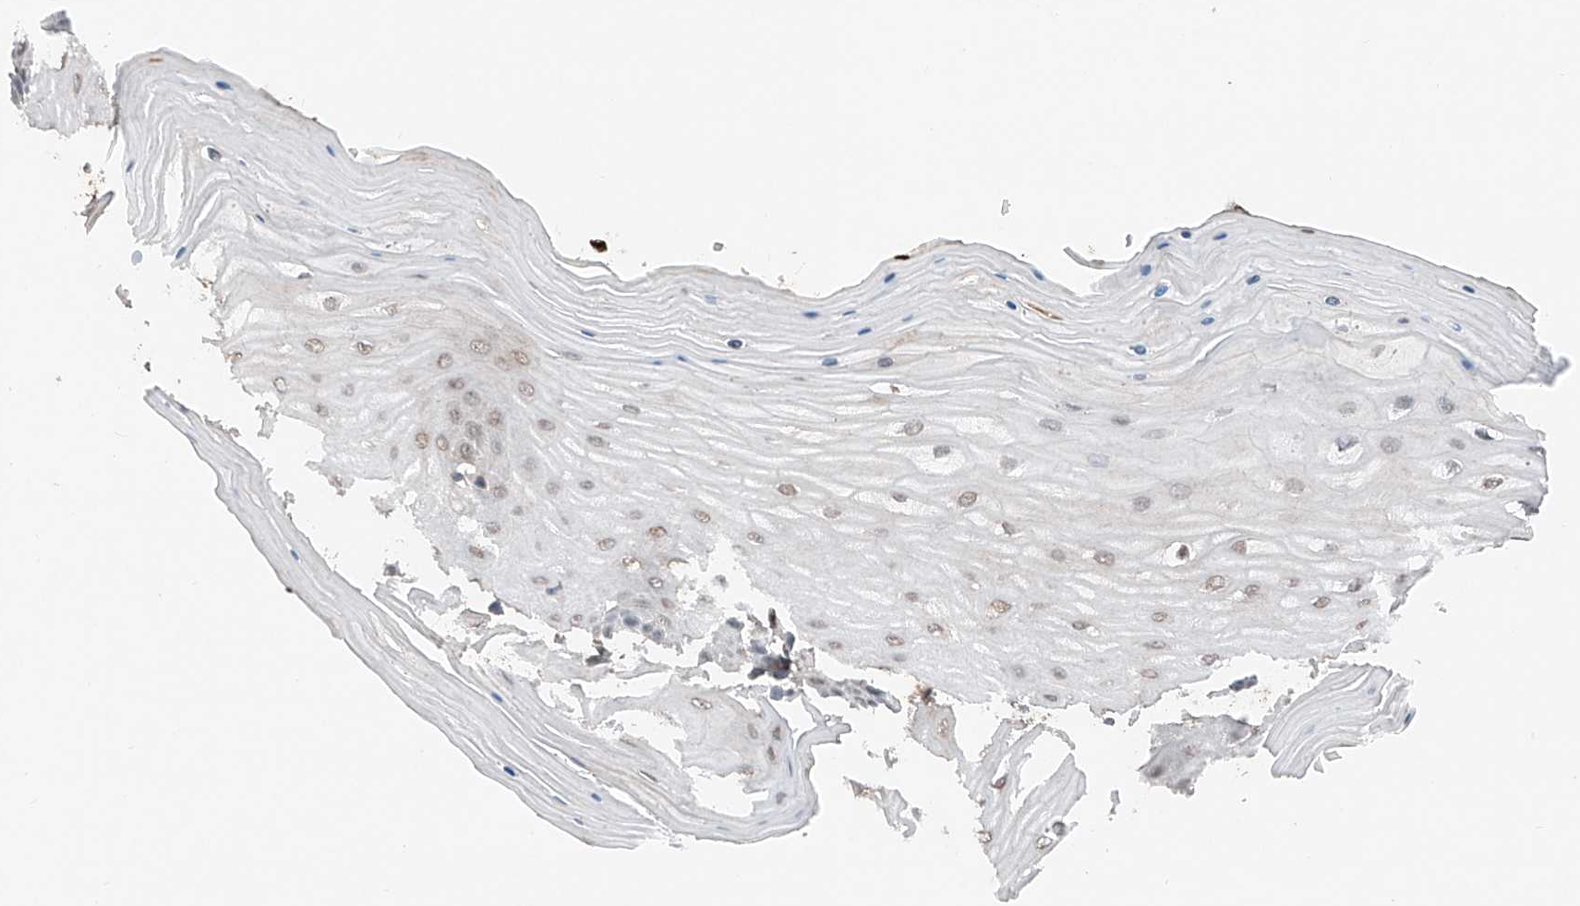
{"staining": {"intensity": "weak", "quantity": "25%-75%", "location": "cytoplasmic/membranous,nuclear"}, "tissue": "cervix", "cell_type": "Glandular cells", "image_type": "normal", "snomed": [{"axis": "morphology", "description": "Normal tissue, NOS"}, {"axis": "topography", "description": "Cervix"}], "caption": "IHC (DAB (3,3'-diaminobenzidine)) staining of benign cervix shows weak cytoplasmic/membranous,nuclear protein positivity in approximately 25%-75% of glandular cells. The protein is shown in brown color, while the nuclei are stained blue.", "gene": "TBX4", "patient": {"sex": "female", "age": 55}}